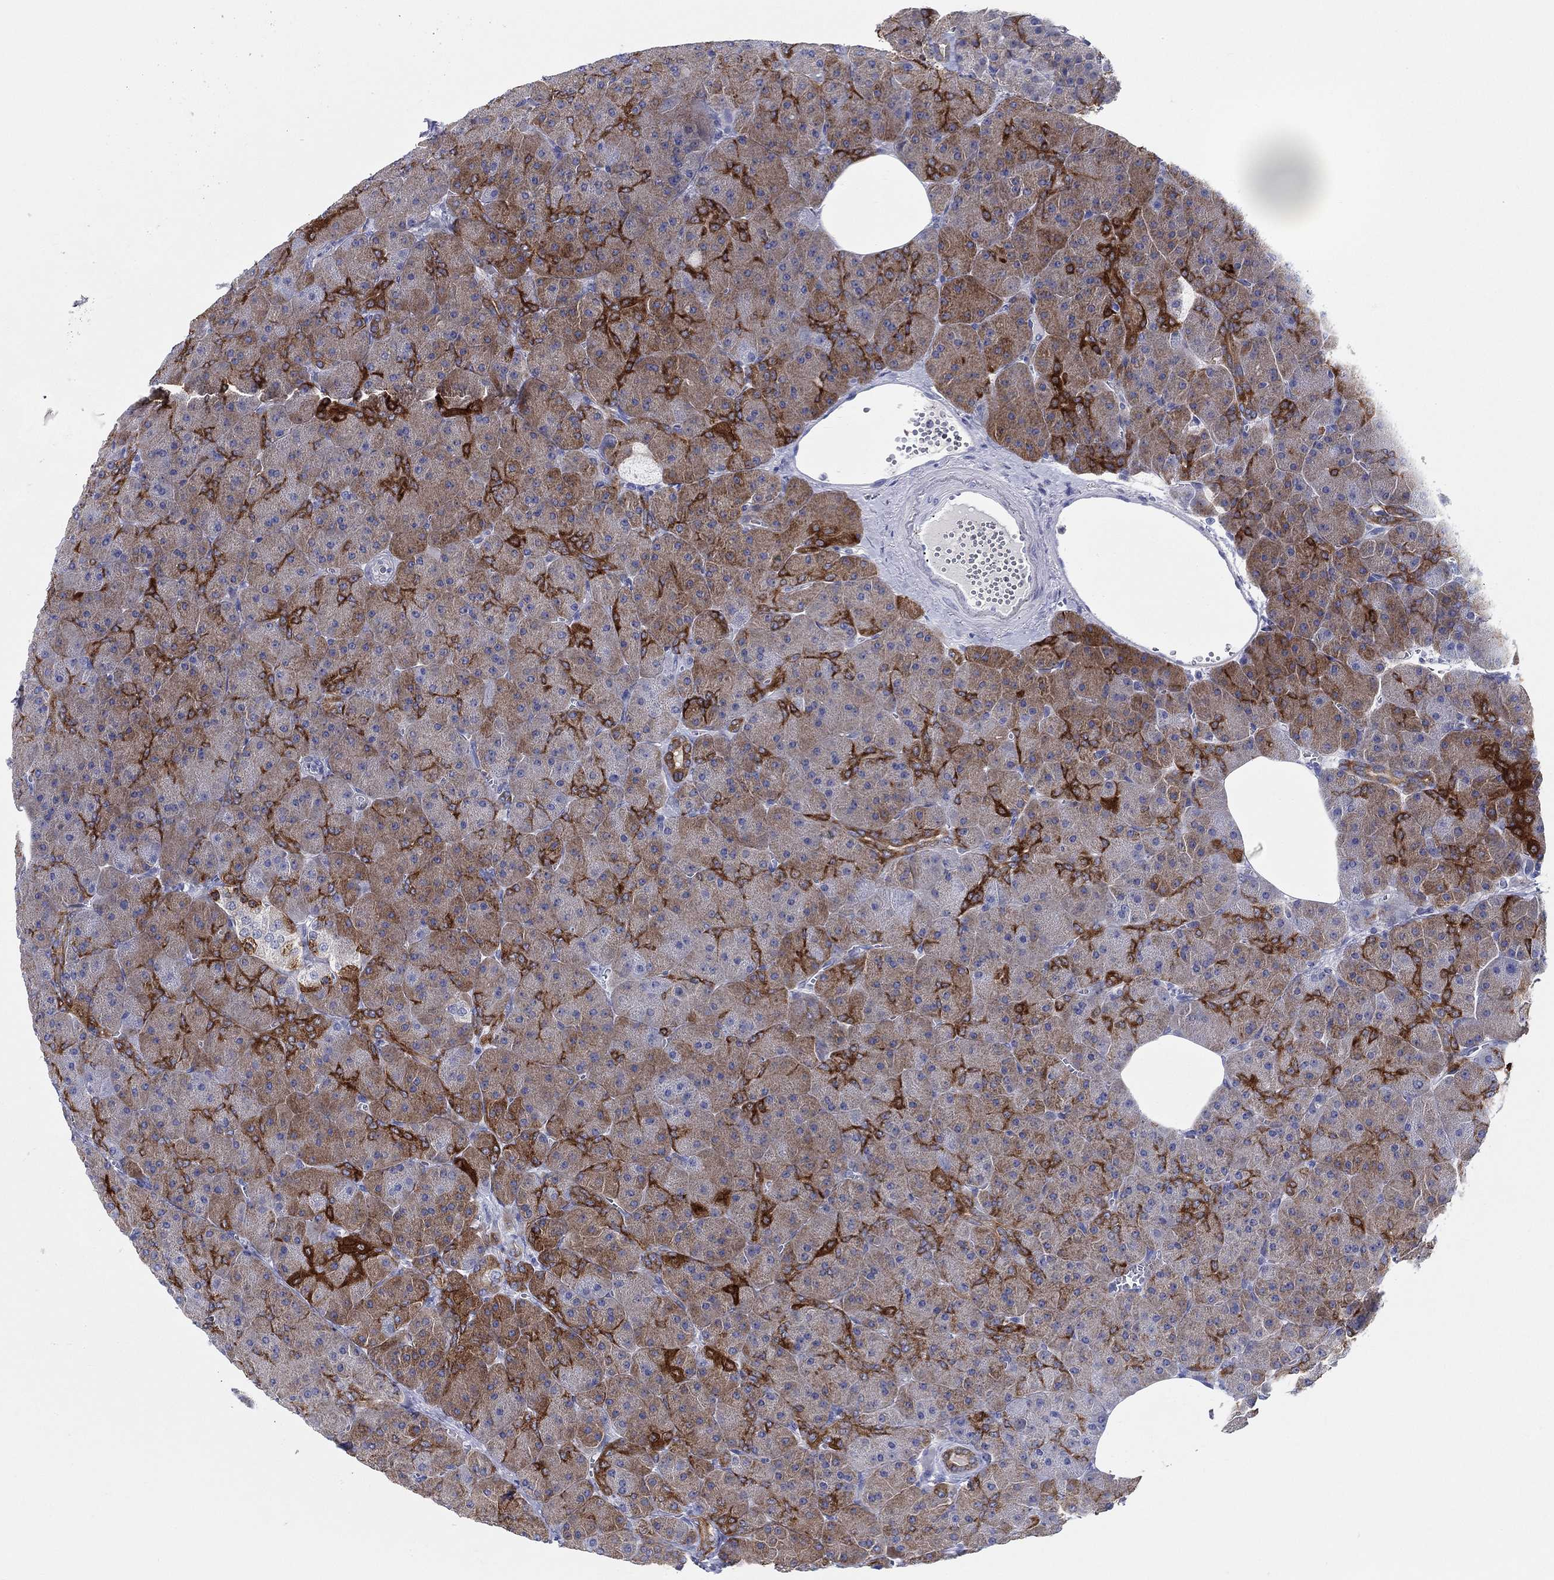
{"staining": {"intensity": "strong", "quantity": "25%-75%", "location": "cytoplasmic/membranous"}, "tissue": "pancreas", "cell_type": "Exocrine glandular cells", "image_type": "normal", "snomed": [{"axis": "morphology", "description": "Normal tissue, NOS"}, {"axis": "topography", "description": "Pancreas"}], "caption": "A high-resolution histopathology image shows immunohistochemistry staining of normal pancreas, which reveals strong cytoplasmic/membranous staining in approximately 25%-75% of exocrine glandular cells.", "gene": "RAP1GAP", "patient": {"sex": "male", "age": 61}}